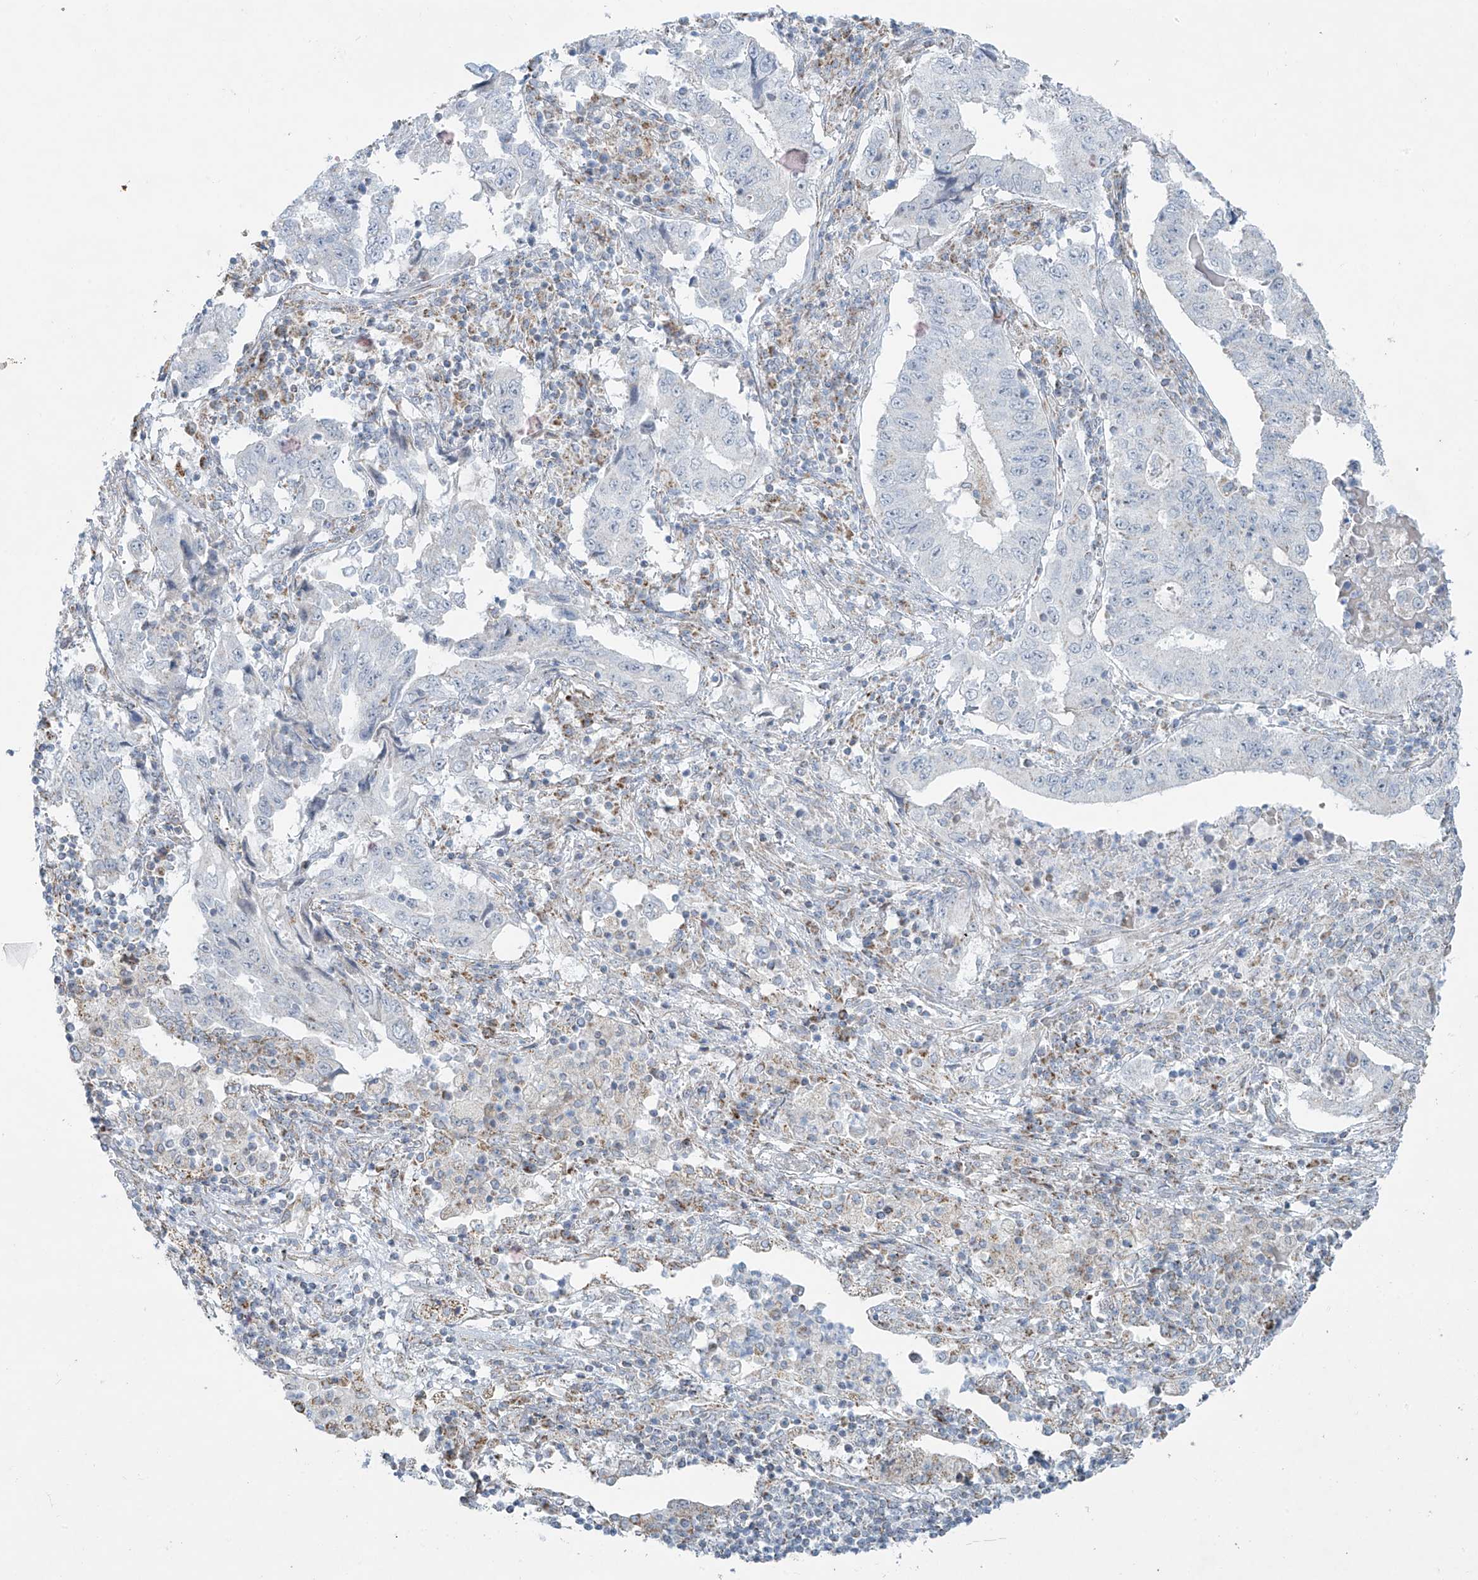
{"staining": {"intensity": "negative", "quantity": "none", "location": "none"}, "tissue": "lung cancer", "cell_type": "Tumor cells", "image_type": "cancer", "snomed": [{"axis": "morphology", "description": "Adenocarcinoma, NOS"}, {"axis": "topography", "description": "Lung"}], "caption": "This is a photomicrograph of immunohistochemistry staining of lung cancer (adenocarcinoma), which shows no positivity in tumor cells.", "gene": "SMDT1", "patient": {"sex": "female", "age": 51}}